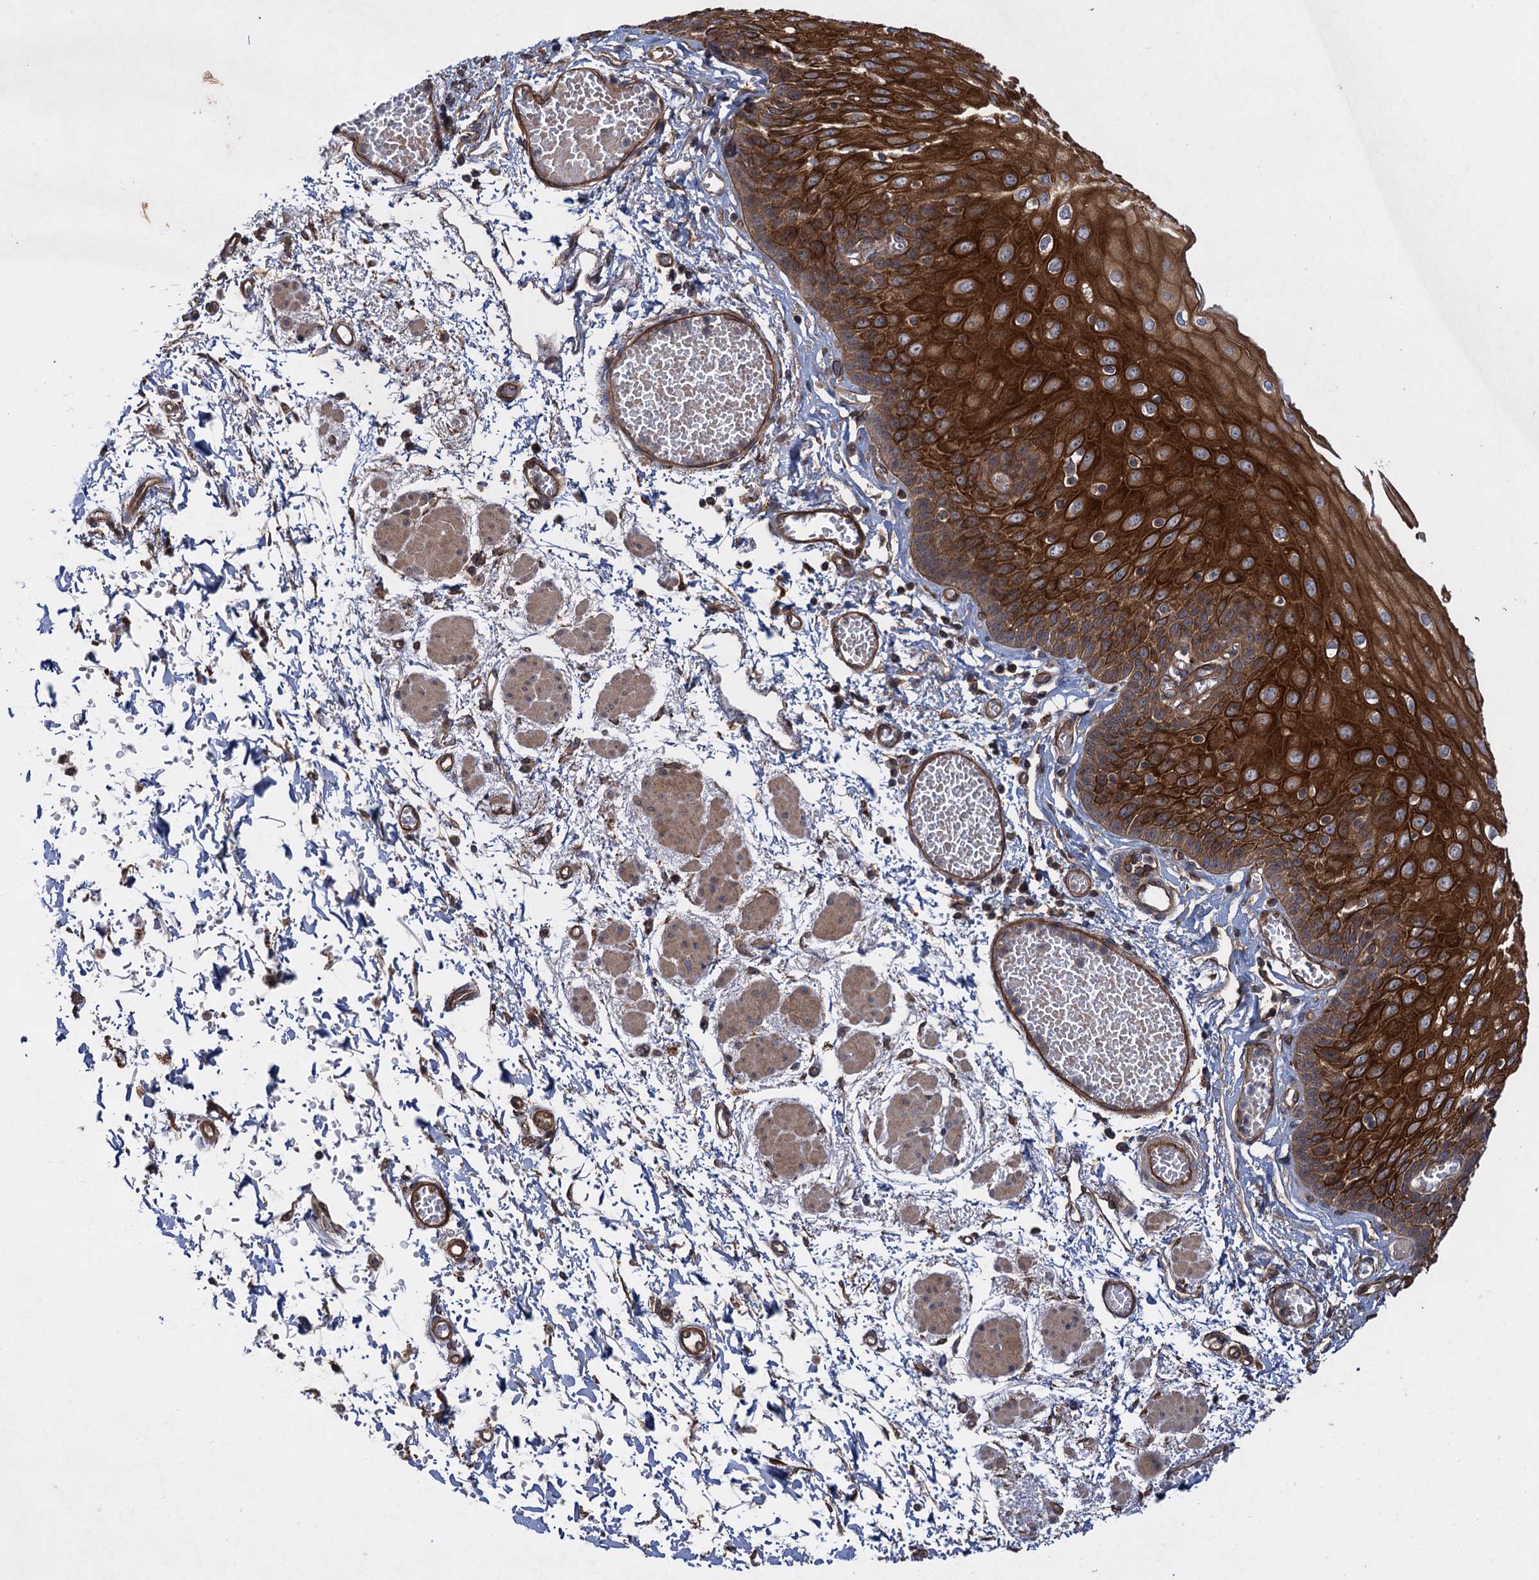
{"staining": {"intensity": "strong", "quantity": ">75%", "location": "cytoplasmic/membranous"}, "tissue": "esophagus", "cell_type": "Squamous epithelial cells", "image_type": "normal", "snomed": [{"axis": "morphology", "description": "Normal tissue, NOS"}, {"axis": "topography", "description": "Esophagus"}], "caption": "Human esophagus stained for a protein (brown) displays strong cytoplasmic/membranous positive expression in about >75% of squamous epithelial cells.", "gene": "HAUS1", "patient": {"sex": "male", "age": 81}}